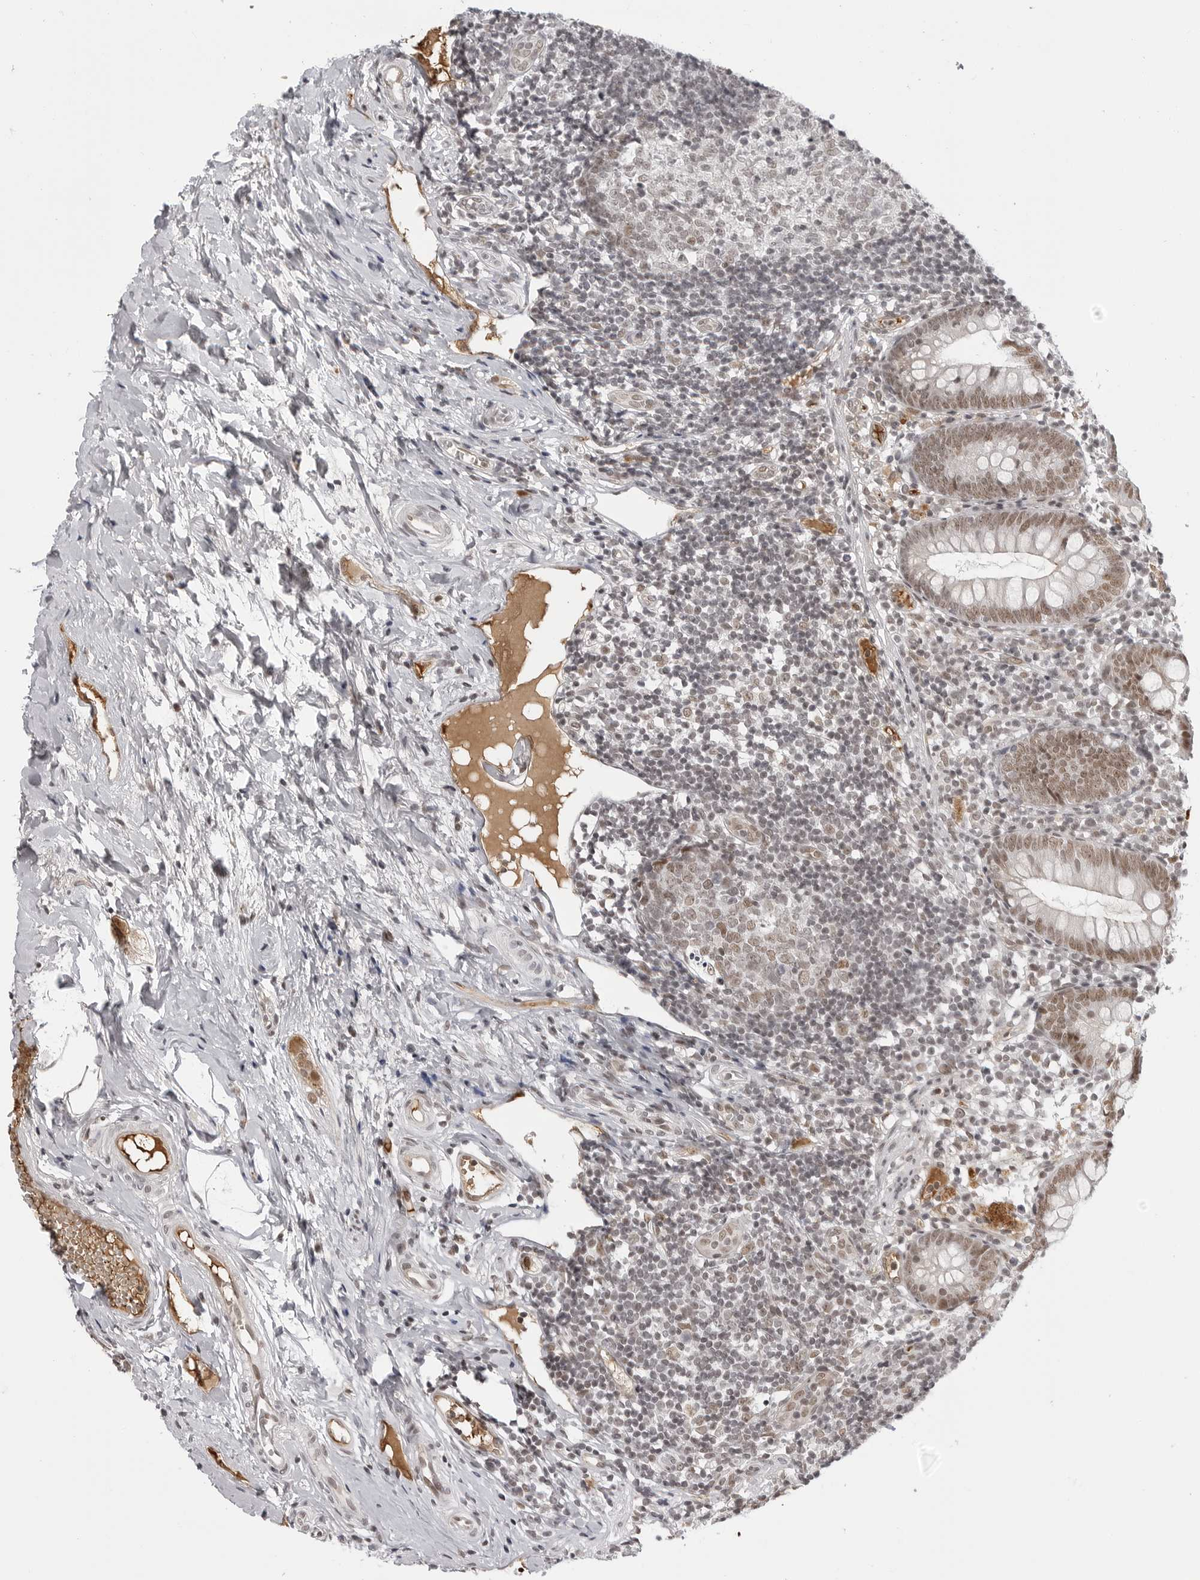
{"staining": {"intensity": "moderate", "quantity": ">75%", "location": "nuclear"}, "tissue": "appendix", "cell_type": "Glandular cells", "image_type": "normal", "snomed": [{"axis": "morphology", "description": "Normal tissue, NOS"}, {"axis": "topography", "description": "Appendix"}], "caption": "This is an image of immunohistochemistry staining of benign appendix, which shows moderate positivity in the nuclear of glandular cells.", "gene": "PHF3", "patient": {"sex": "female", "age": 20}}